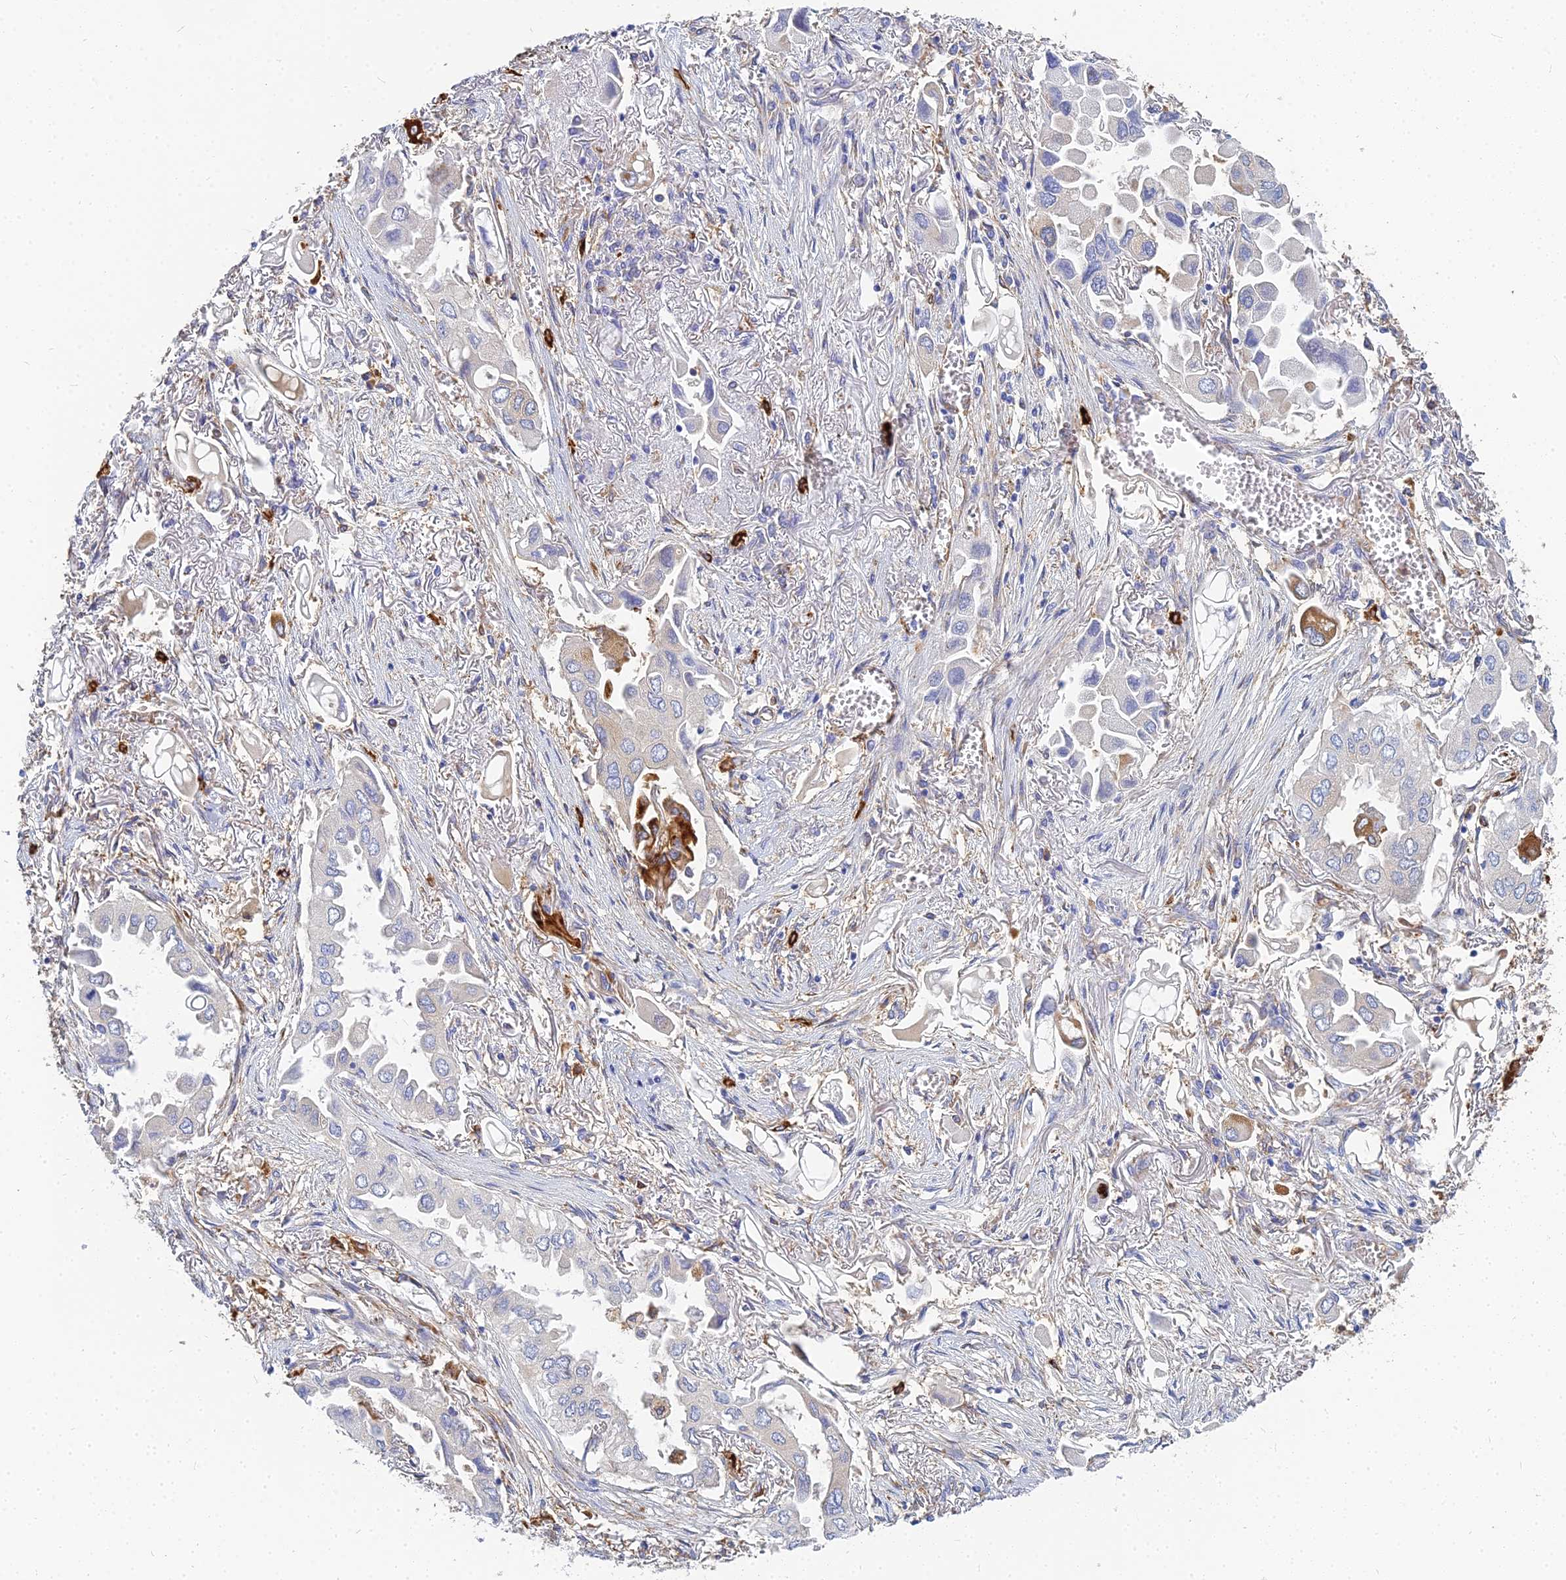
{"staining": {"intensity": "weak", "quantity": "<25%", "location": "cytoplasmic/membranous"}, "tissue": "lung cancer", "cell_type": "Tumor cells", "image_type": "cancer", "snomed": [{"axis": "morphology", "description": "Adenocarcinoma, NOS"}, {"axis": "topography", "description": "Lung"}], "caption": "DAB (3,3'-diaminobenzidine) immunohistochemical staining of human adenocarcinoma (lung) exhibits no significant expression in tumor cells. The staining was performed using DAB to visualize the protein expression in brown, while the nuclei were stained in blue with hematoxylin (Magnification: 20x).", "gene": "VAT1", "patient": {"sex": "female", "age": 76}}